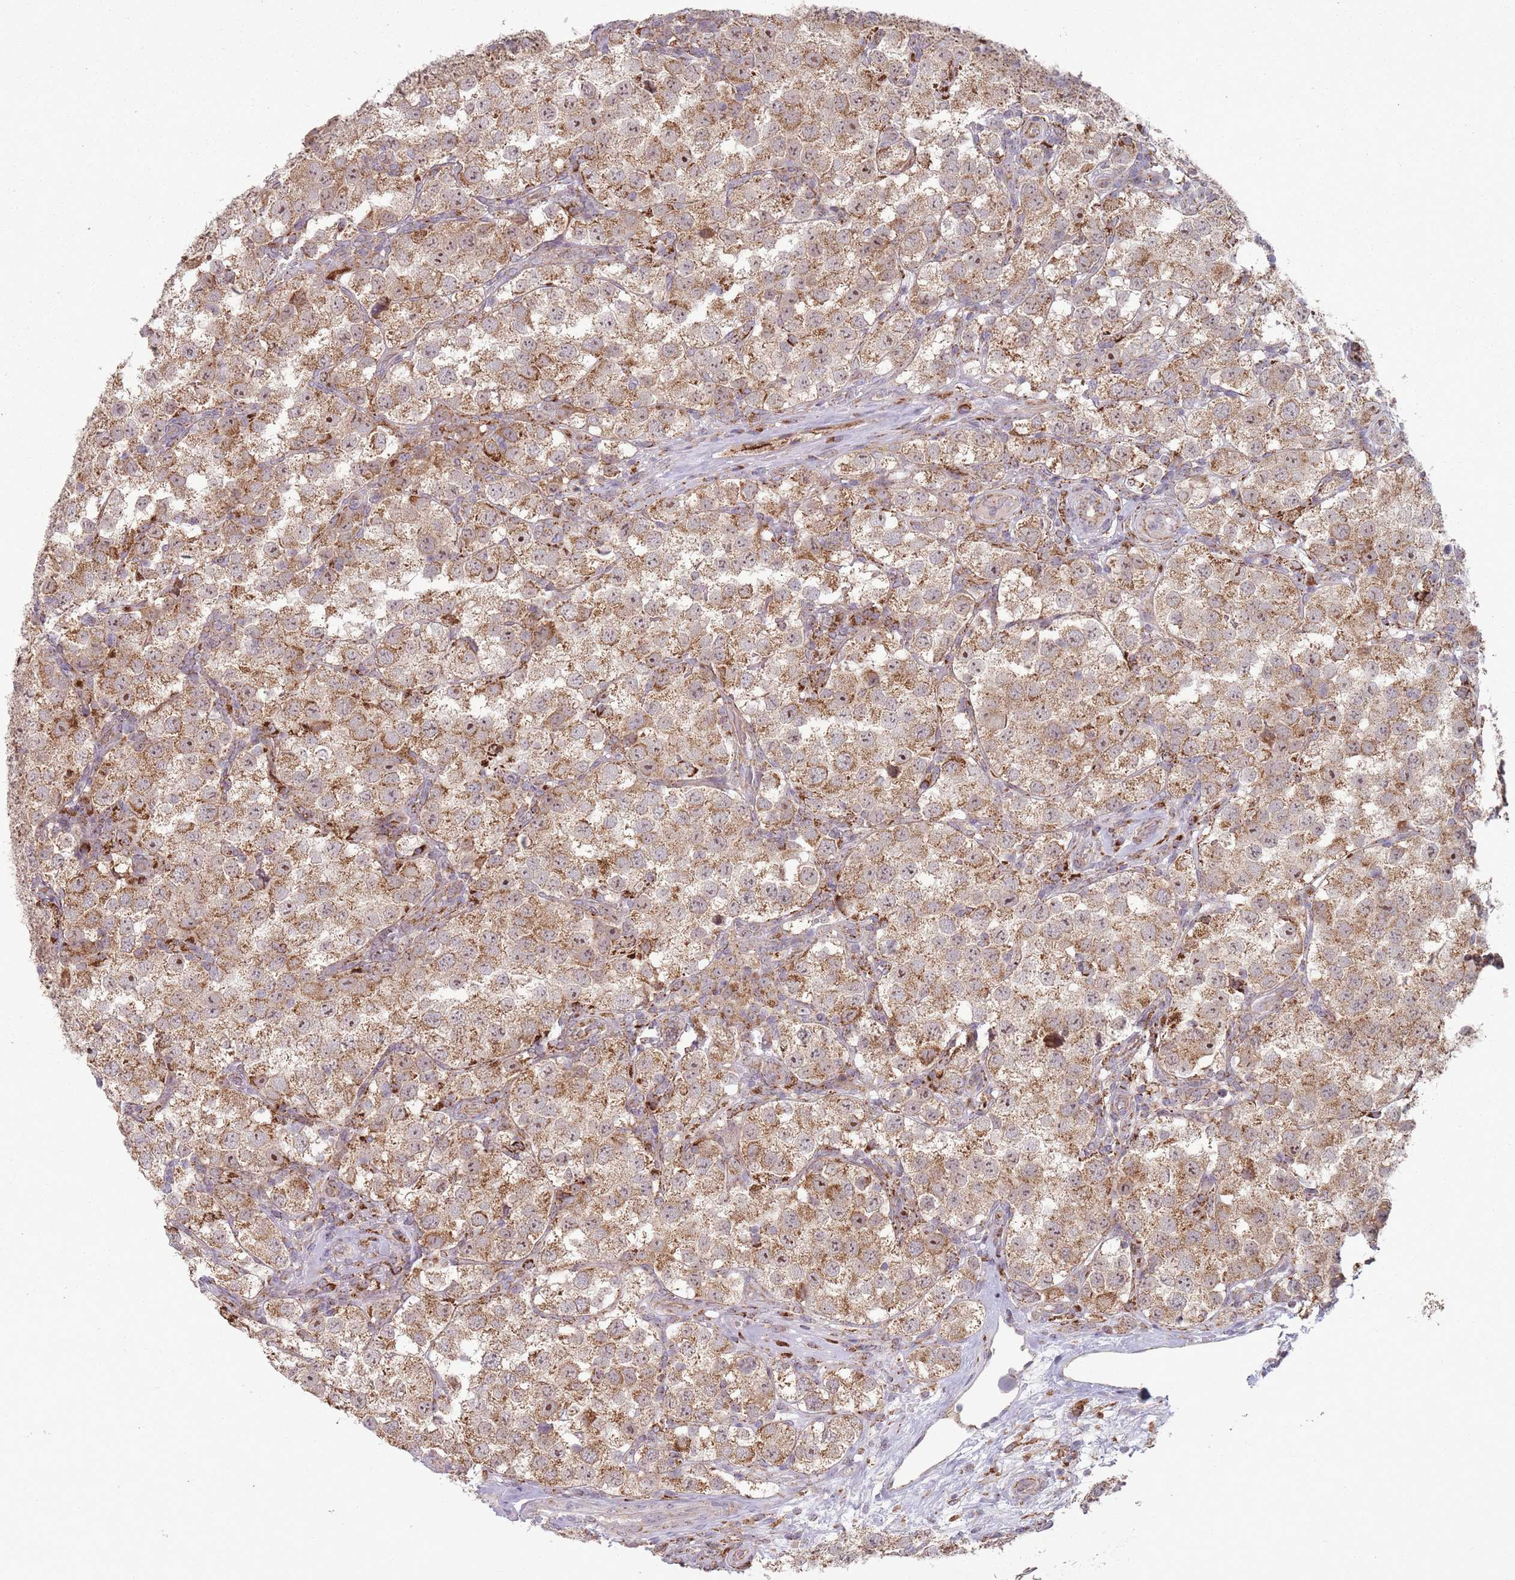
{"staining": {"intensity": "moderate", "quantity": ">75%", "location": "cytoplasmic/membranous"}, "tissue": "testis cancer", "cell_type": "Tumor cells", "image_type": "cancer", "snomed": [{"axis": "morphology", "description": "Seminoma, NOS"}, {"axis": "topography", "description": "Testis"}], "caption": "Protein staining displays moderate cytoplasmic/membranous staining in approximately >75% of tumor cells in testis cancer. The protein is stained brown, and the nuclei are stained in blue (DAB IHC with brightfield microscopy, high magnification).", "gene": "OR10Q1", "patient": {"sex": "male", "age": 37}}